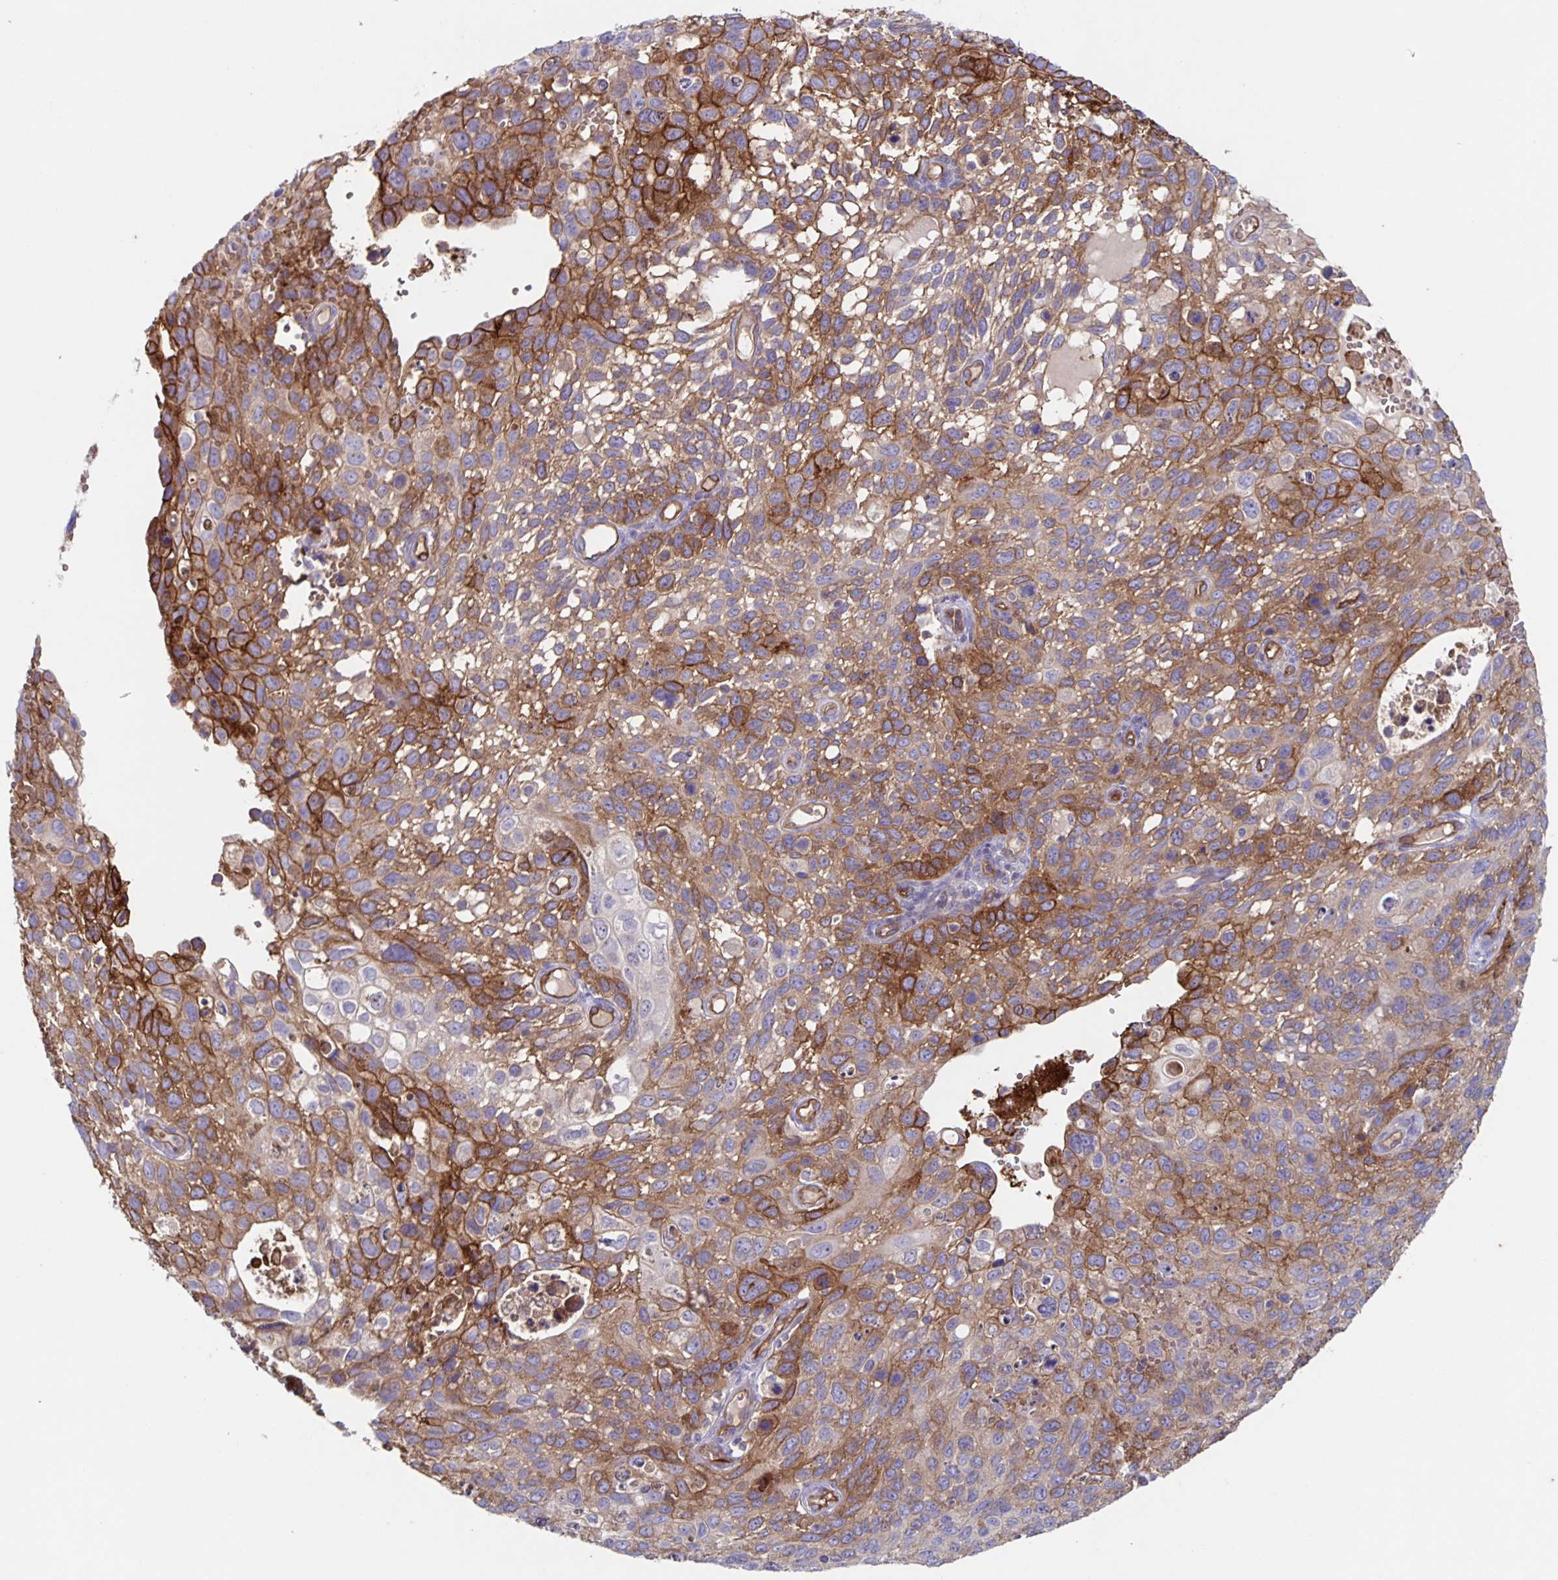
{"staining": {"intensity": "moderate", "quantity": ">75%", "location": "cytoplasmic/membranous"}, "tissue": "cervical cancer", "cell_type": "Tumor cells", "image_type": "cancer", "snomed": [{"axis": "morphology", "description": "Squamous cell carcinoma, NOS"}, {"axis": "topography", "description": "Cervix"}], "caption": "Immunohistochemical staining of human squamous cell carcinoma (cervical) exhibits medium levels of moderate cytoplasmic/membranous positivity in approximately >75% of tumor cells. (DAB (3,3'-diaminobenzidine) IHC with brightfield microscopy, high magnification).", "gene": "ITGA2", "patient": {"sex": "female", "age": 70}}